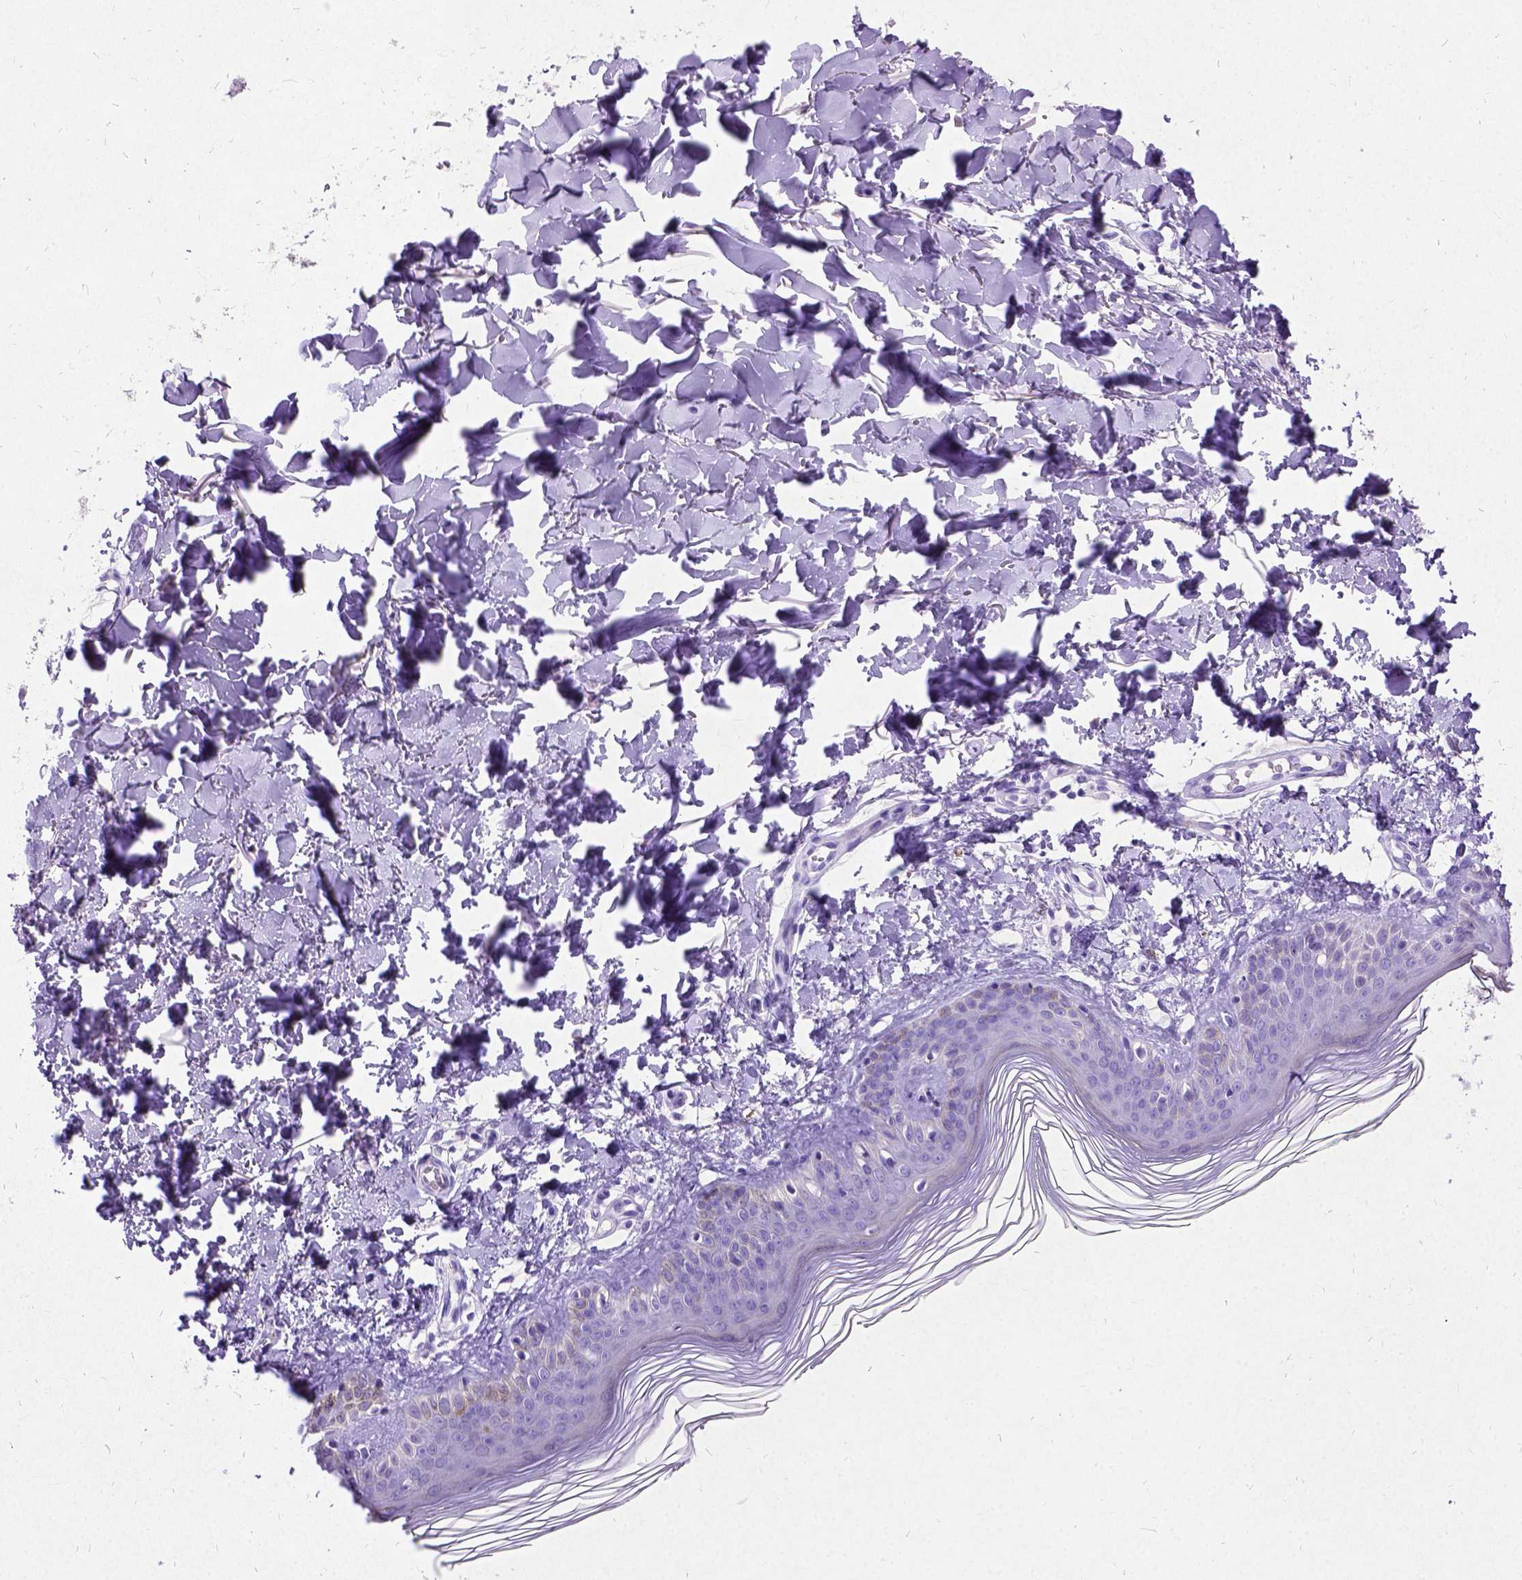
{"staining": {"intensity": "negative", "quantity": "none", "location": "none"}, "tissue": "skin", "cell_type": "Fibroblasts", "image_type": "normal", "snomed": [{"axis": "morphology", "description": "Normal tissue, NOS"}, {"axis": "topography", "description": "Skin"}, {"axis": "topography", "description": "Peripheral nerve tissue"}], "caption": "Immunohistochemistry (IHC) histopathology image of benign human skin stained for a protein (brown), which displays no staining in fibroblasts. (DAB (3,3'-diaminobenzidine) immunohistochemistry (IHC) visualized using brightfield microscopy, high magnification).", "gene": "NEUROD4", "patient": {"sex": "female", "age": 45}}